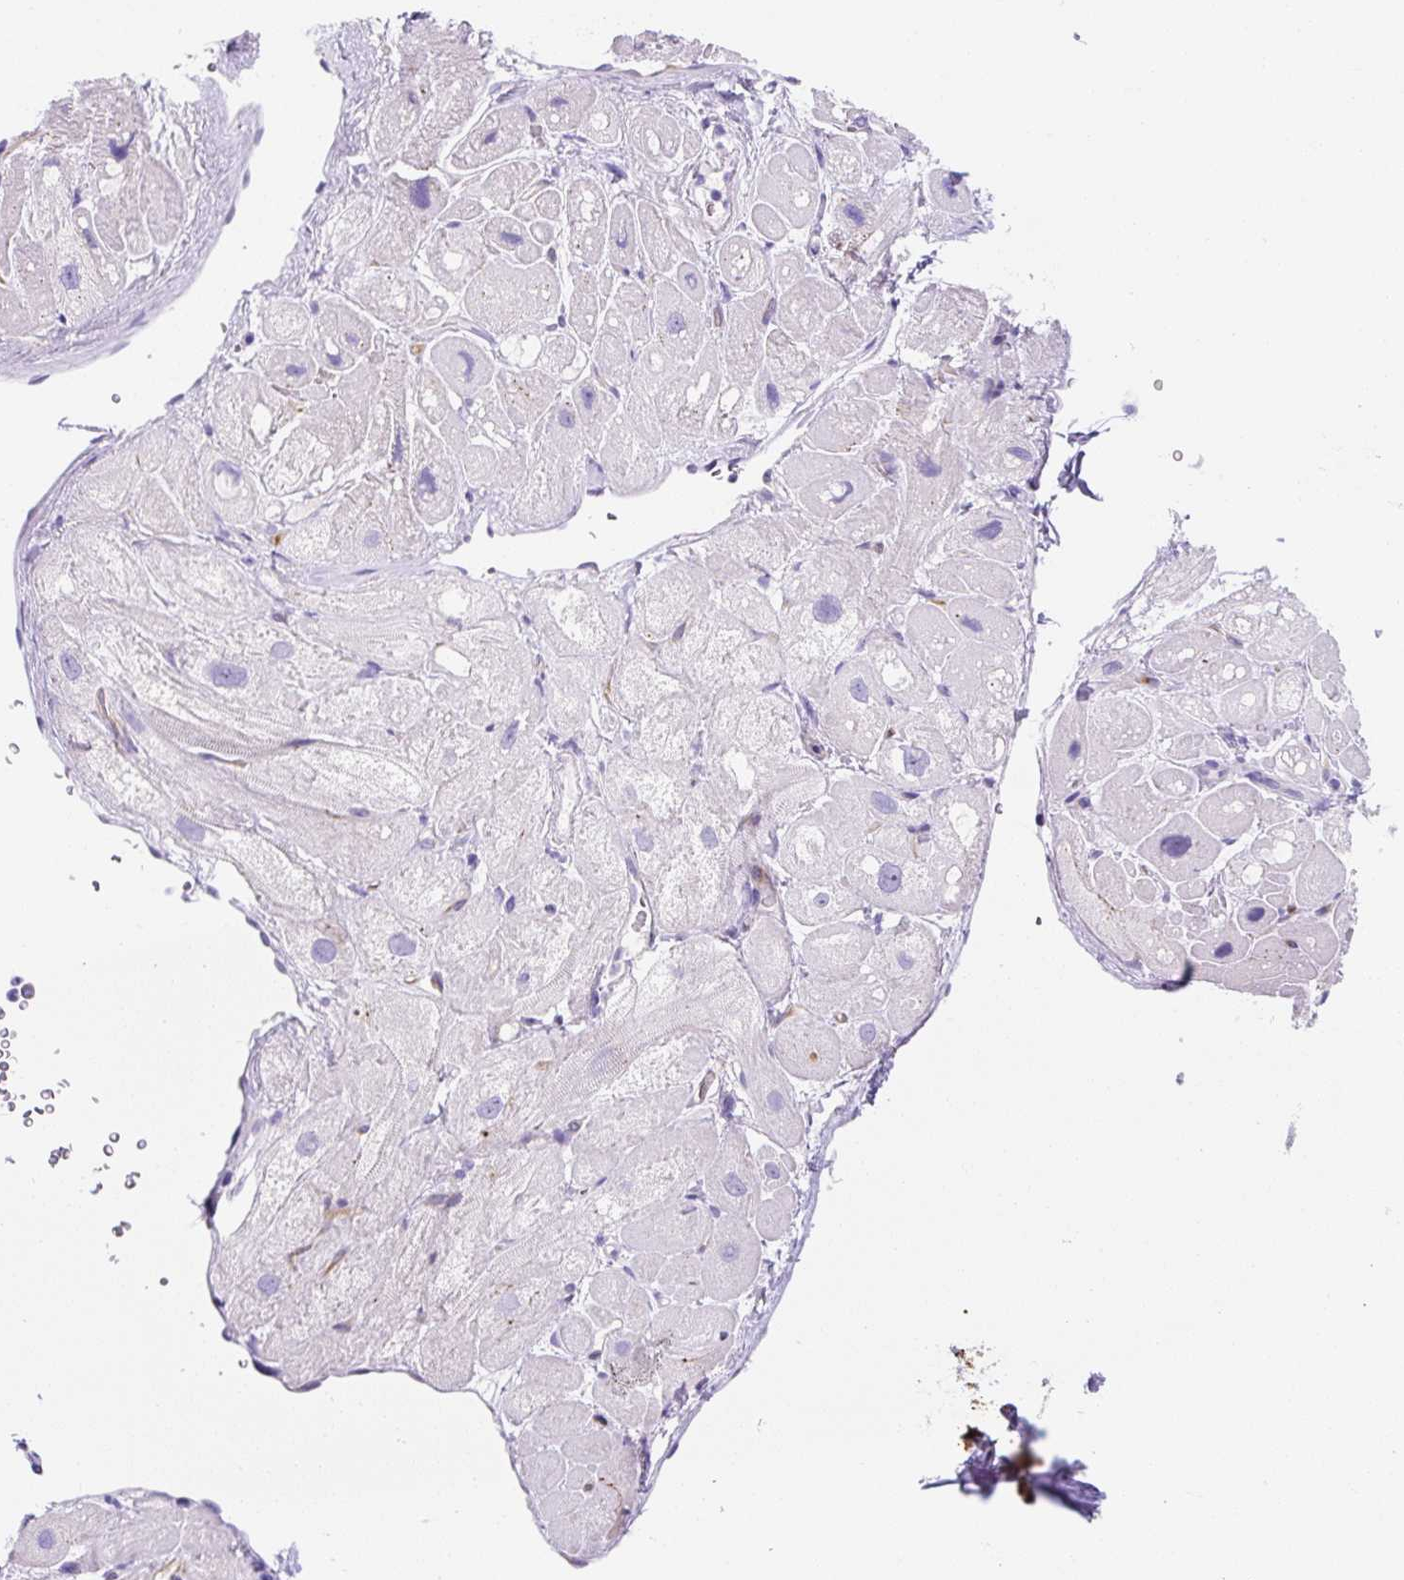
{"staining": {"intensity": "negative", "quantity": "none", "location": "none"}, "tissue": "heart muscle", "cell_type": "Cardiomyocytes", "image_type": "normal", "snomed": [{"axis": "morphology", "description": "Normal tissue, NOS"}, {"axis": "topography", "description": "Heart"}], "caption": "IHC of unremarkable human heart muscle shows no positivity in cardiomyocytes. (DAB (3,3'-diaminobenzidine) immunohistochemistry (IHC) visualized using brightfield microscopy, high magnification).", "gene": "ASB4", "patient": {"sex": "male", "age": 49}}